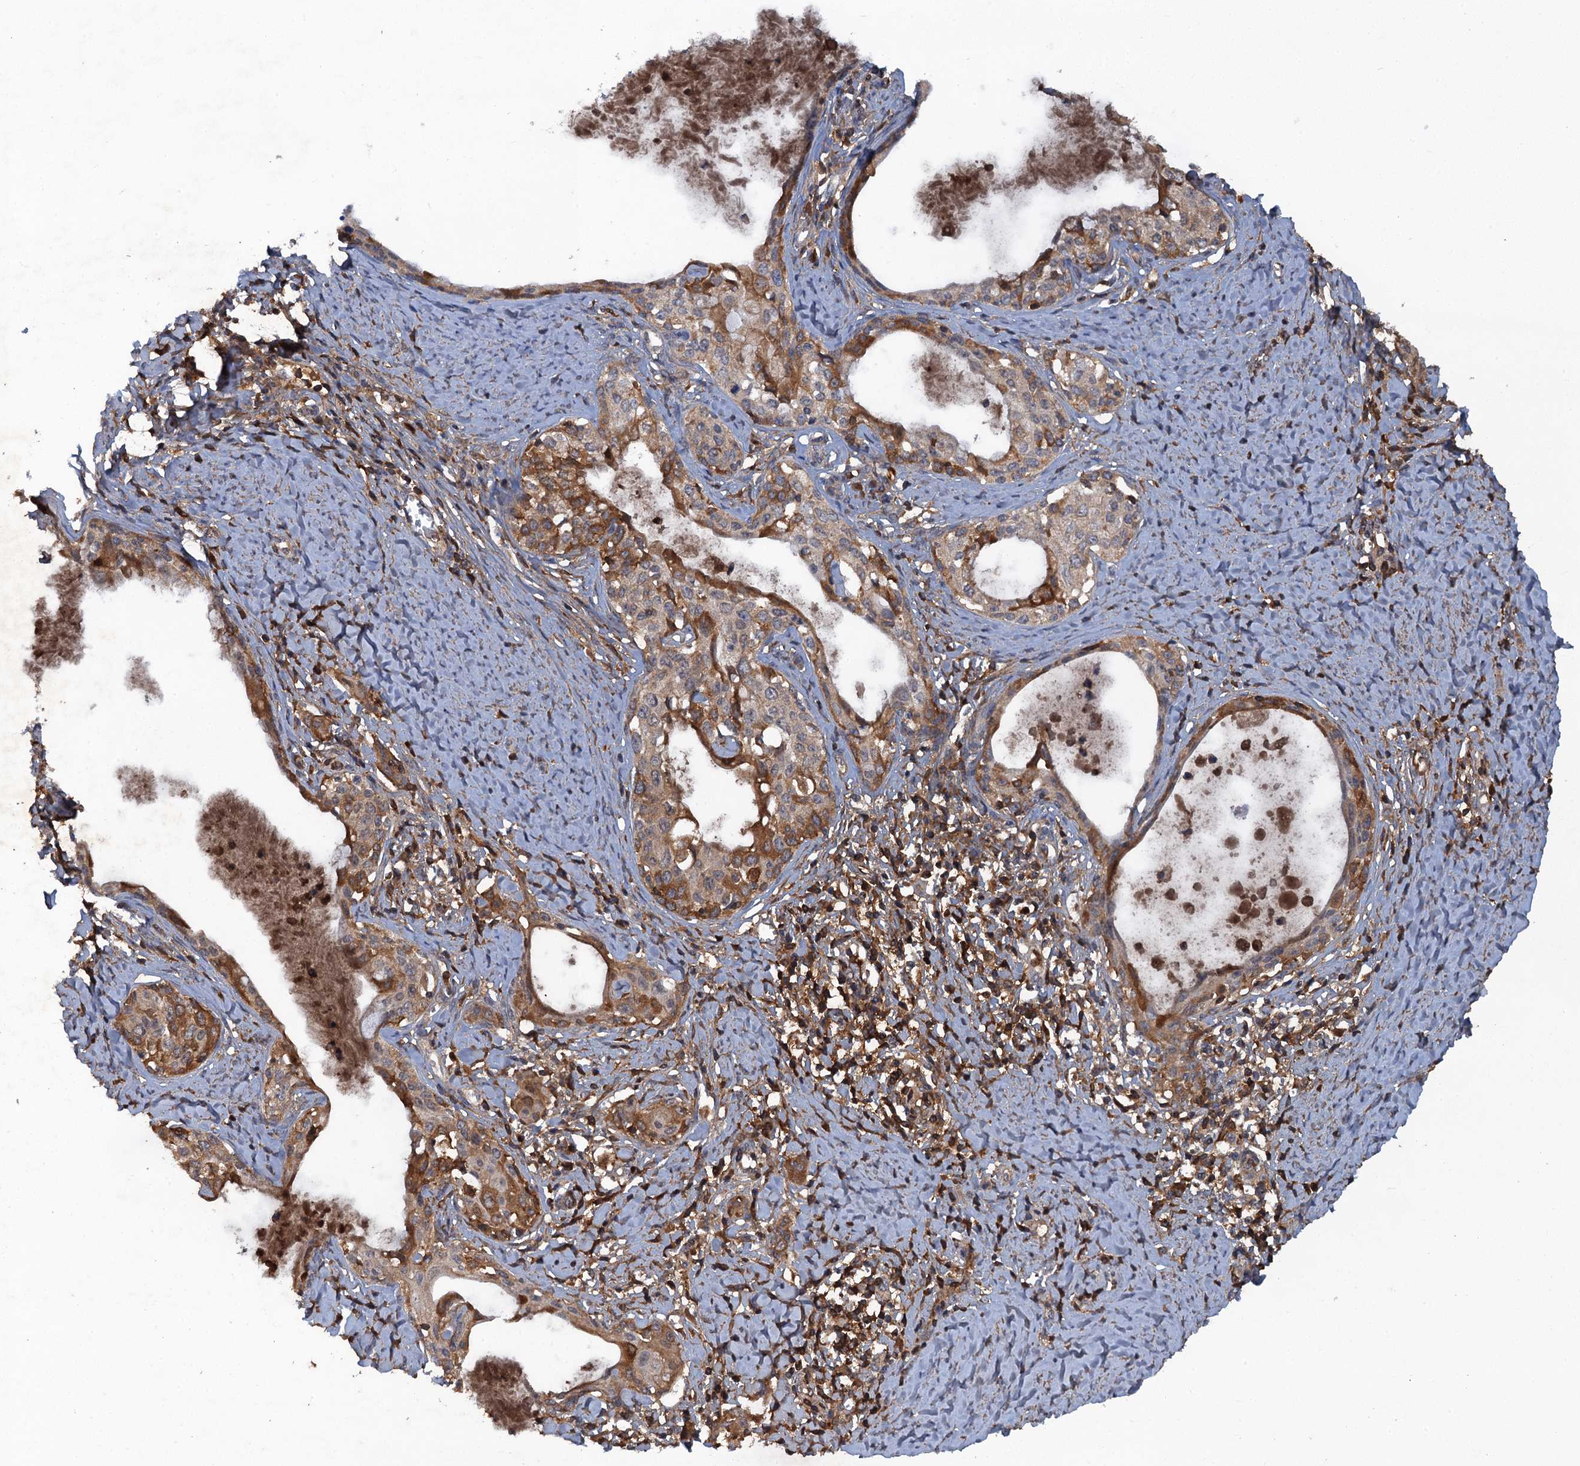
{"staining": {"intensity": "moderate", "quantity": ">75%", "location": "cytoplasmic/membranous"}, "tissue": "cervical cancer", "cell_type": "Tumor cells", "image_type": "cancer", "snomed": [{"axis": "morphology", "description": "Squamous cell carcinoma, NOS"}, {"axis": "morphology", "description": "Adenocarcinoma, NOS"}, {"axis": "topography", "description": "Cervix"}], "caption": "Cervical cancer tissue exhibits moderate cytoplasmic/membranous expression in about >75% of tumor cells The protein of interest is stained brown, and the nuclei are stained in blue (DAB IHC with brightfield microscopy, high magnification).", "gene": "HAPLN3", "patient": {"sex": "female", "age": 52}}